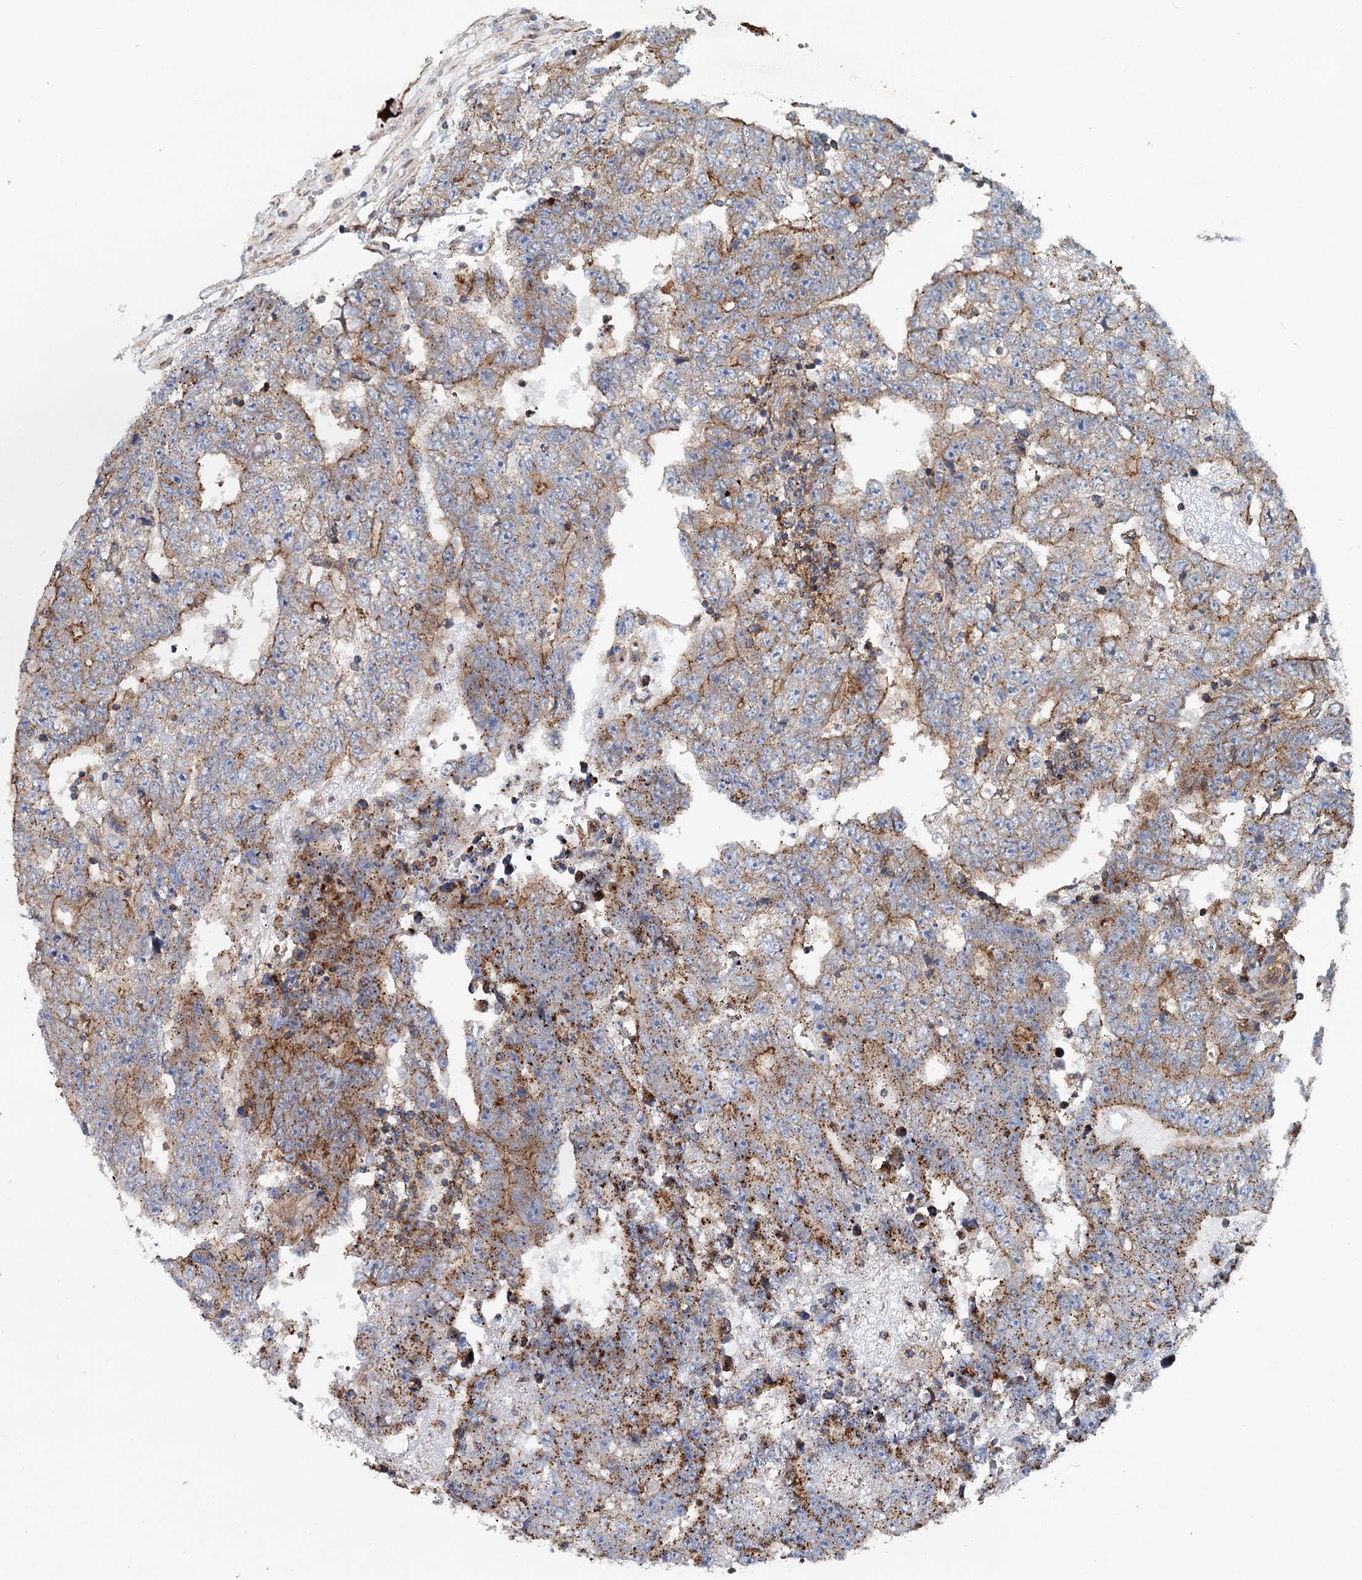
{"staining": {"intensity": "moderate", "quantity": "25%-75%", "location": "cytoplasmic/membranous"}, "tissue": "testis cancer", "cell_type": "Tumor cells", "image_type": "cancer", "snomed": [{"axis": "morphology", "description": "Carcinoma, Embryonal, NOS"}, {"axis": "topography", "description": "Testis"}], "caption": "Immunohistochemical staining of human testis cancer (embryonal carcinoma) displays medium levels of moderate cytoplasmic/membranous positivity in approximately 25%-75% of tumor cells.", "gene": "PSEN1", "patient": {"sex": "male", "age": 25}}